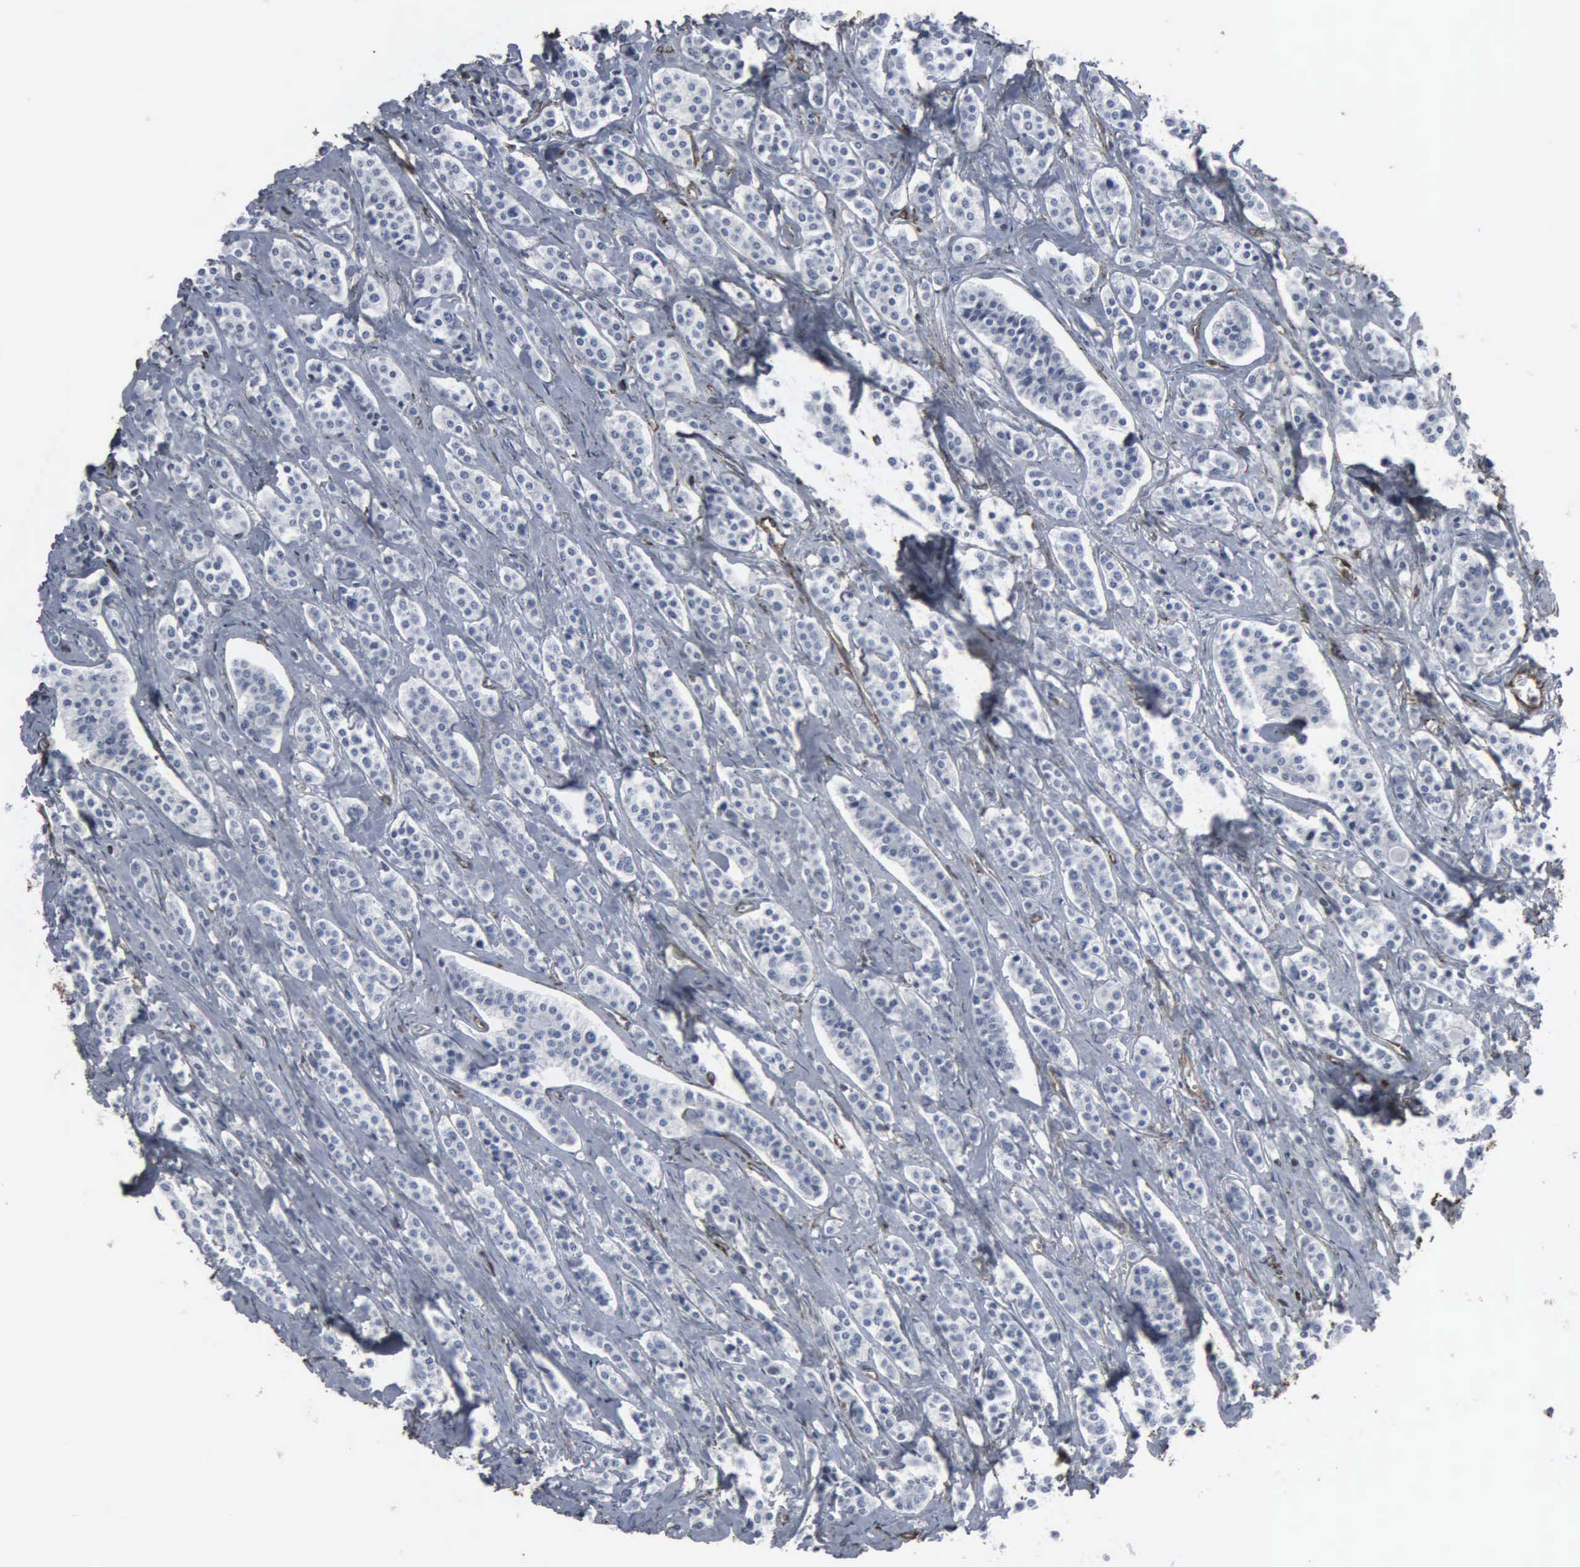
{"staining": {"intensity": "weak", "quantity": "<25%", "location": "nuclear"}, "tissue": "carcinoid", "cell_type": "Tumor cells", "image_type": "cancer", "snomed": [{"axis": "morphology", "description": "Carcinoid, malignant, NOS"}, {"axis": "topography", "description": "Small intestine"}], "caption": "Tumor cells show no significant protein staining in carcinoid (malignant).", "gene": "CCNE1", "patient": {"sex": "male", "age": 63}}